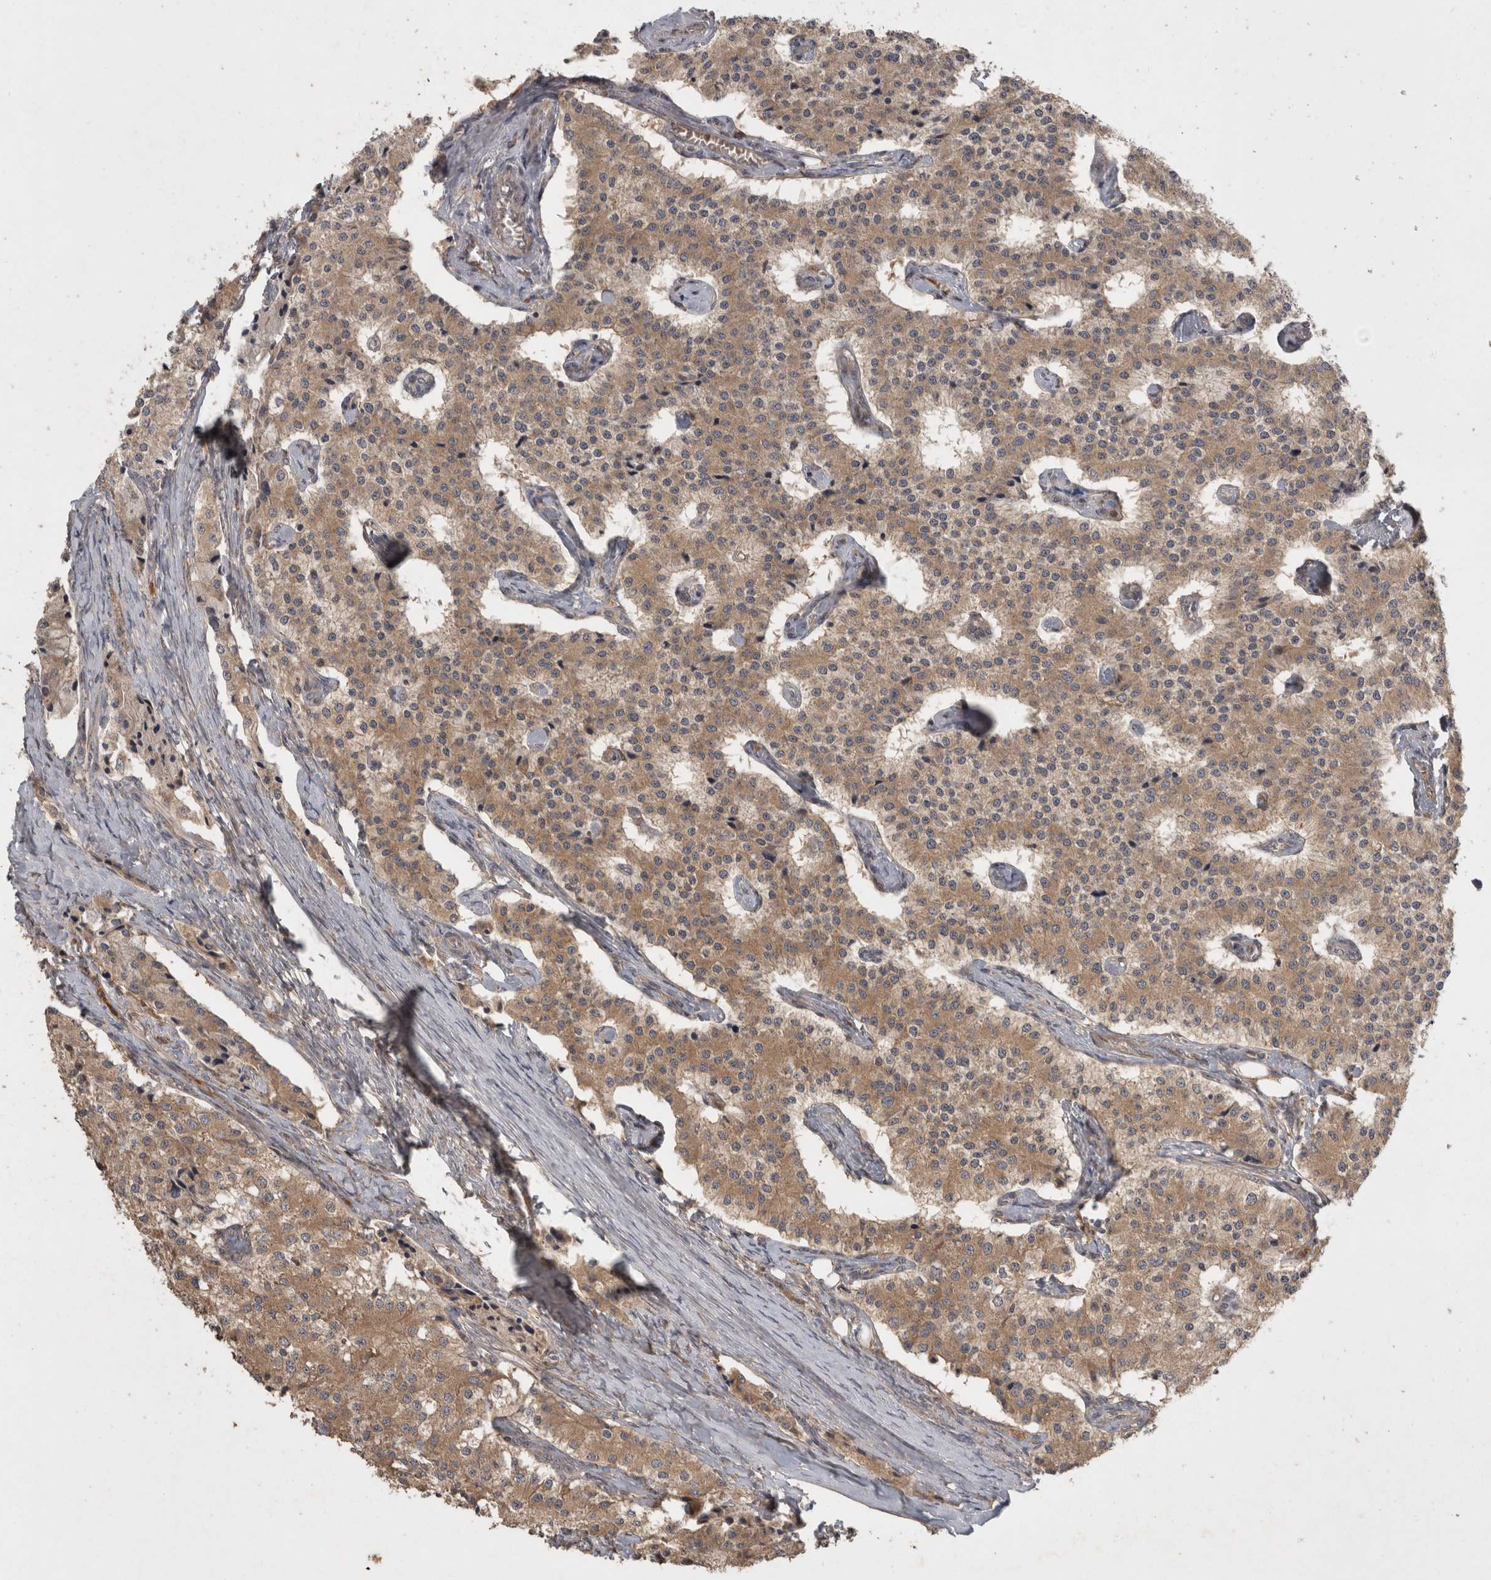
{"staining": {"intensity": "moderate", "quantity": ">75%", "location": "cytoplasmic/membranous"}, "tissue": "carcinoid", "cell_type": "Tumor cells", "image_type": "cancer", "snomed": [{"axis": "morphology", "description": "Carcinoid, malignant, NOS"}, {"axis": "topography", "description": "Colon"}], "caption": "Immunohistochemical staining of human carcinoid exhibits moderate cytoplasmic/membranous protein staining in approximately >75% of tumor cells. (brown staining indicates protein expression, while blue staining denotes nuclei).", "gene": "VEPH1", "patient": {"sex": "female", "age": 52}}